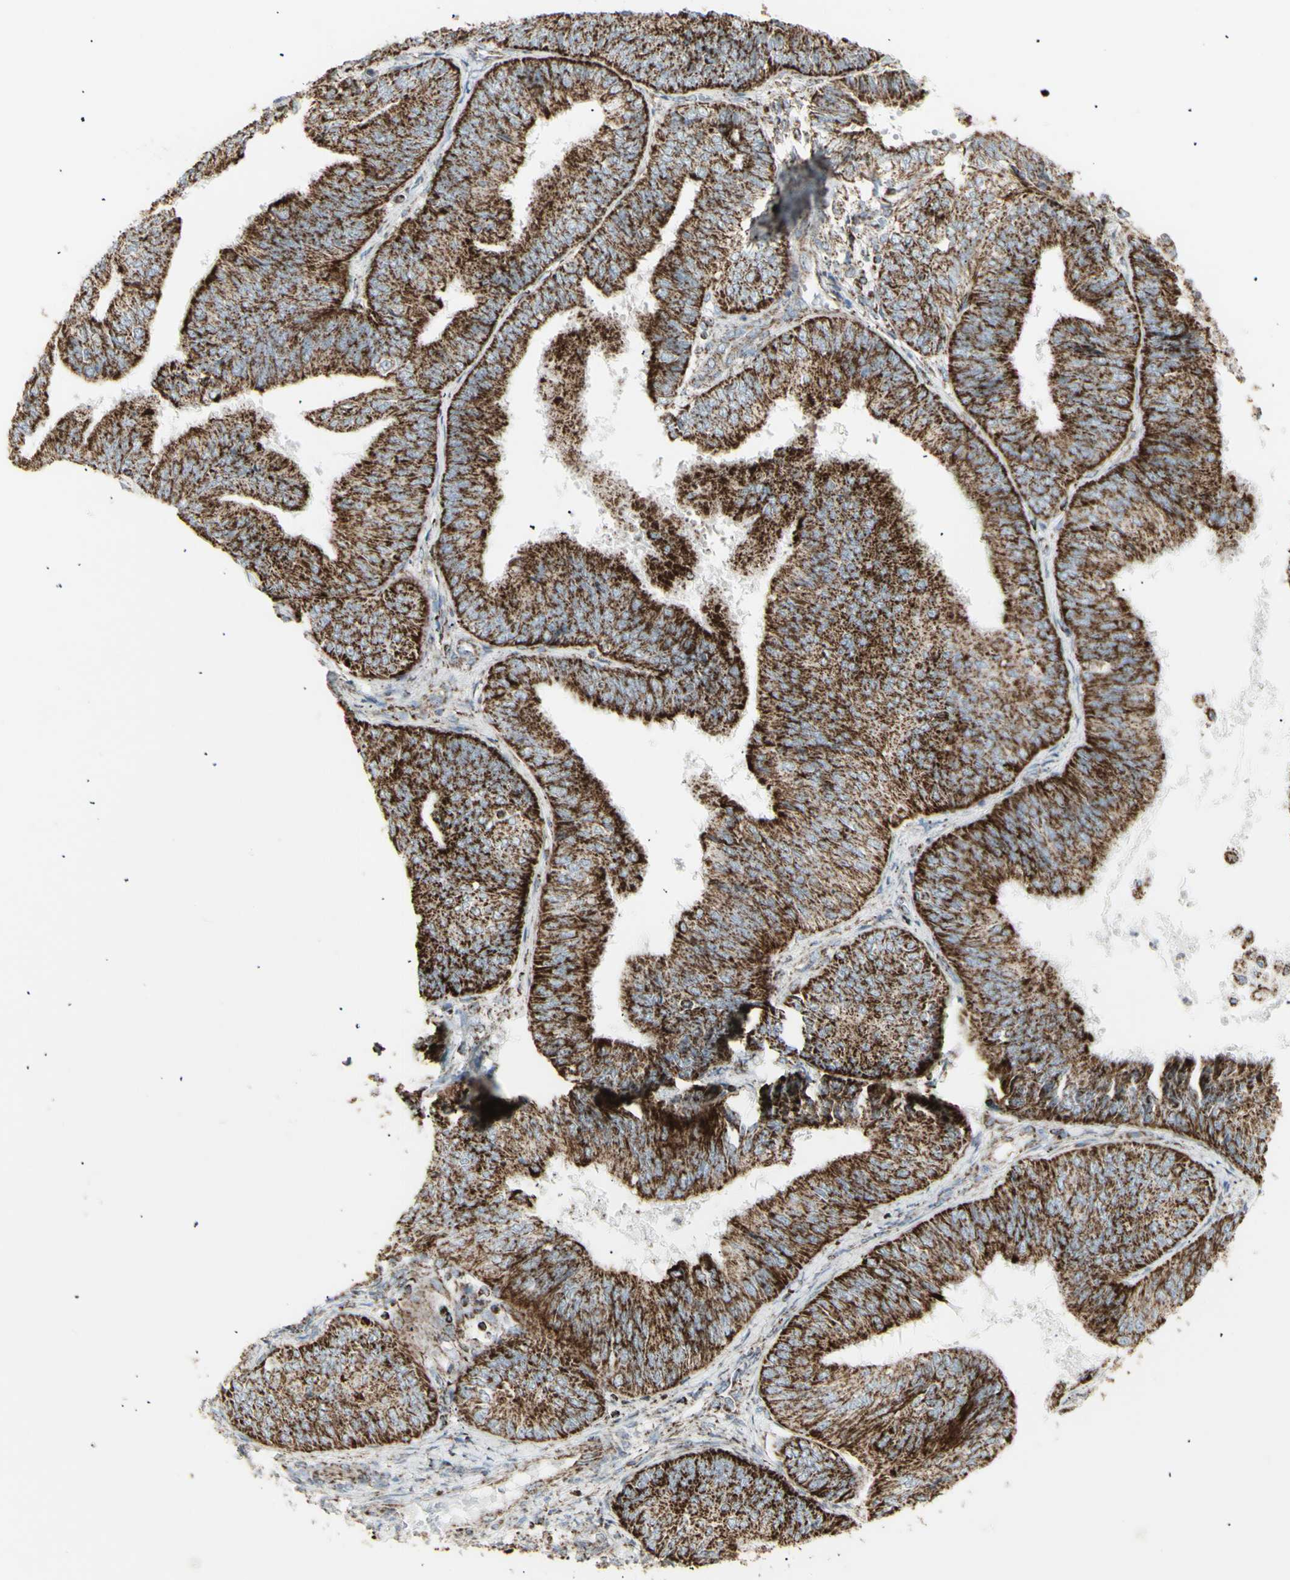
{"staining": {"intensity": "strong", "quantity": ">75%", "location": "cytoplasmic/membranous"}, "tissue": "endometrial cancer", "cell_type": "Tumor cells", "image_type": "cancer", "snomed": [{"axis": "morphology", "description": "Adenocarcinoma, NOS"}, {"axis": "topography", "description": "Endometrium"}], "caption": "High-power microscopy captured an immunohistochemistry photomicrograph of endometrial cancer, revealing strong cytoplasmic/membranous positivity in about >75% of tumor cells.", "gene": "PLGRKT", "patient": {"sex": "female", "age": 58}}